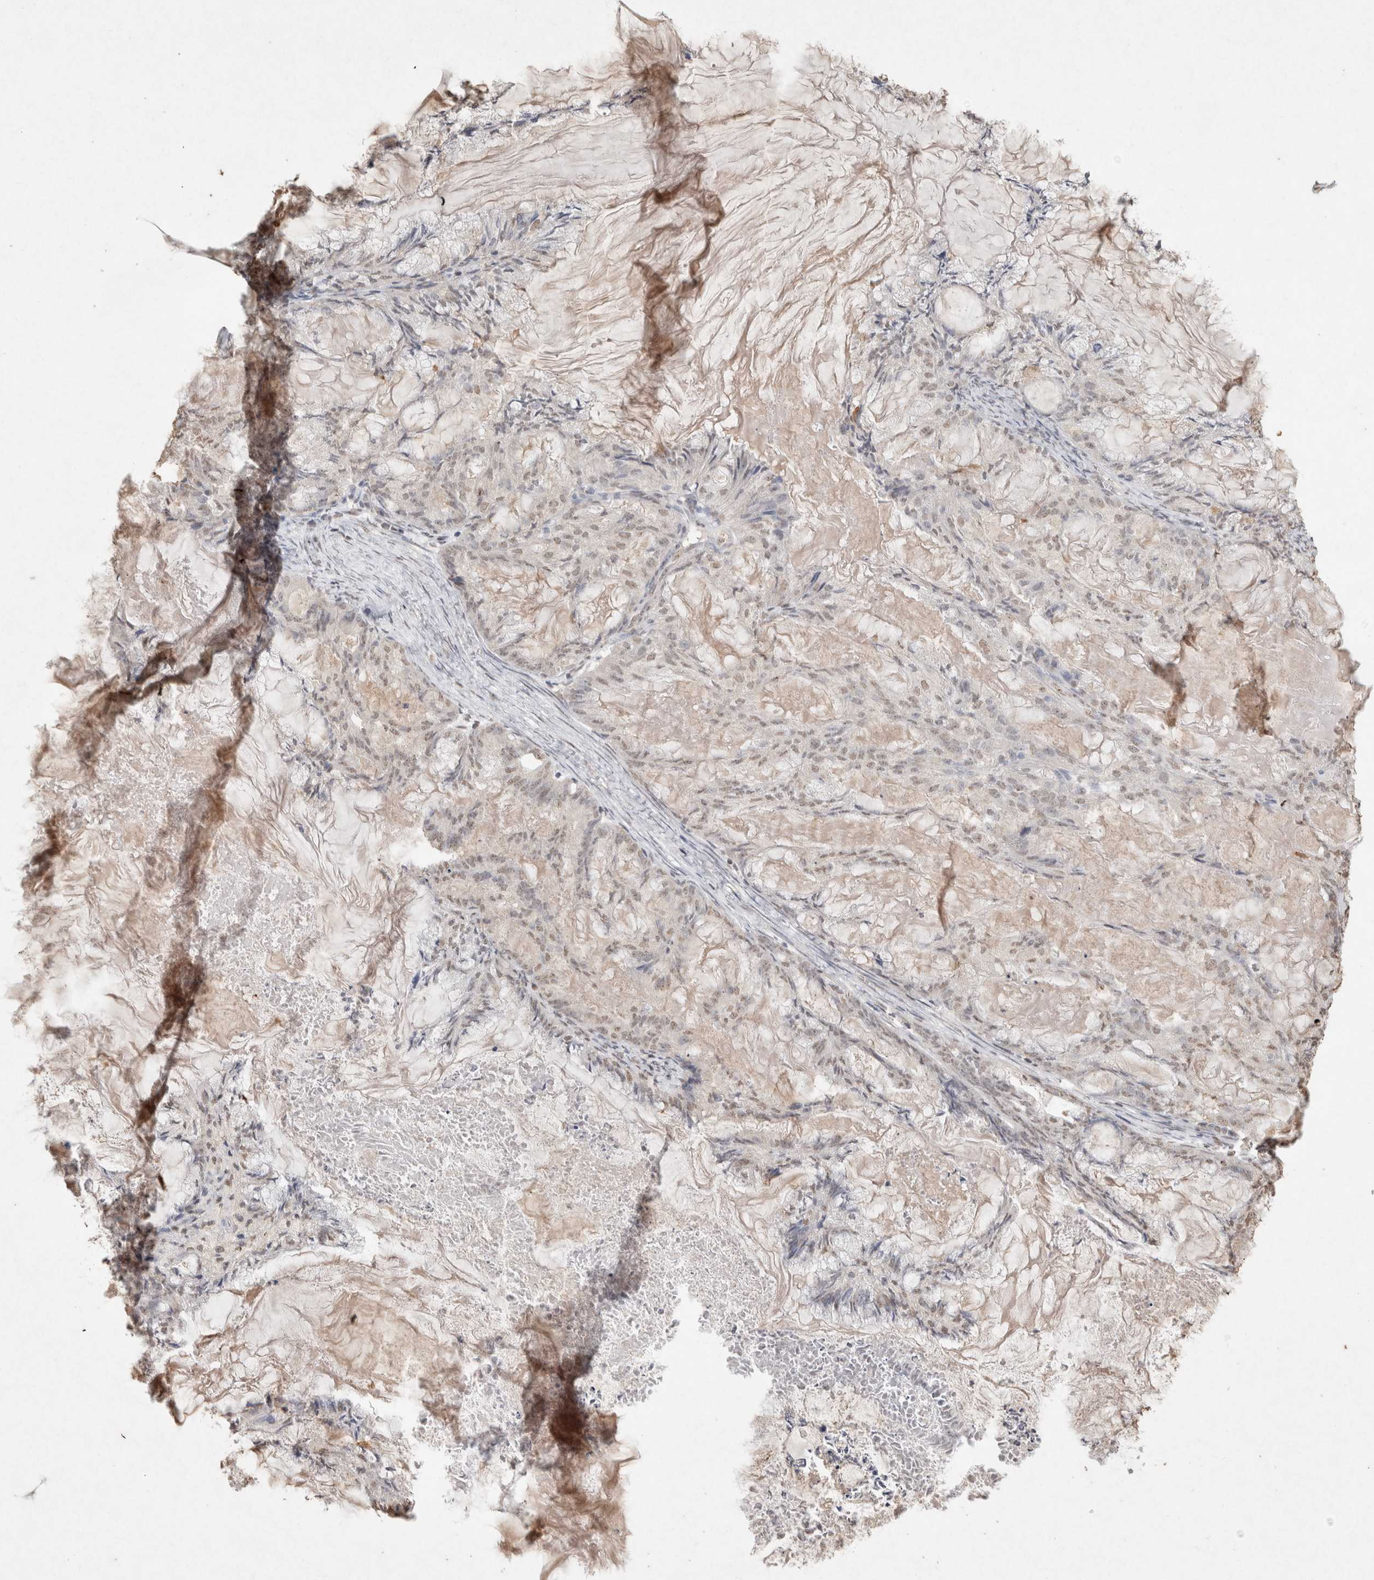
{"staining": {"intensity": "weak", "quantity": "<25%", "location": "nuclear"}, "tissue": "endometrial cancer", "cell_type": "Tumor cells", "image_type": "cancer", "snomed": [{"axis": "morphology", "description": "Adenocarcinoma, NOS"}, {"axis": "topography", "description": "Endometrium"}], "caption": "This is a histopathology image of IHC staining of endometrial adenocarcinoma, which shows no positivity in tumor cells.", "gene": "MLX", "patient": {"sex": "female", "age": 86}}